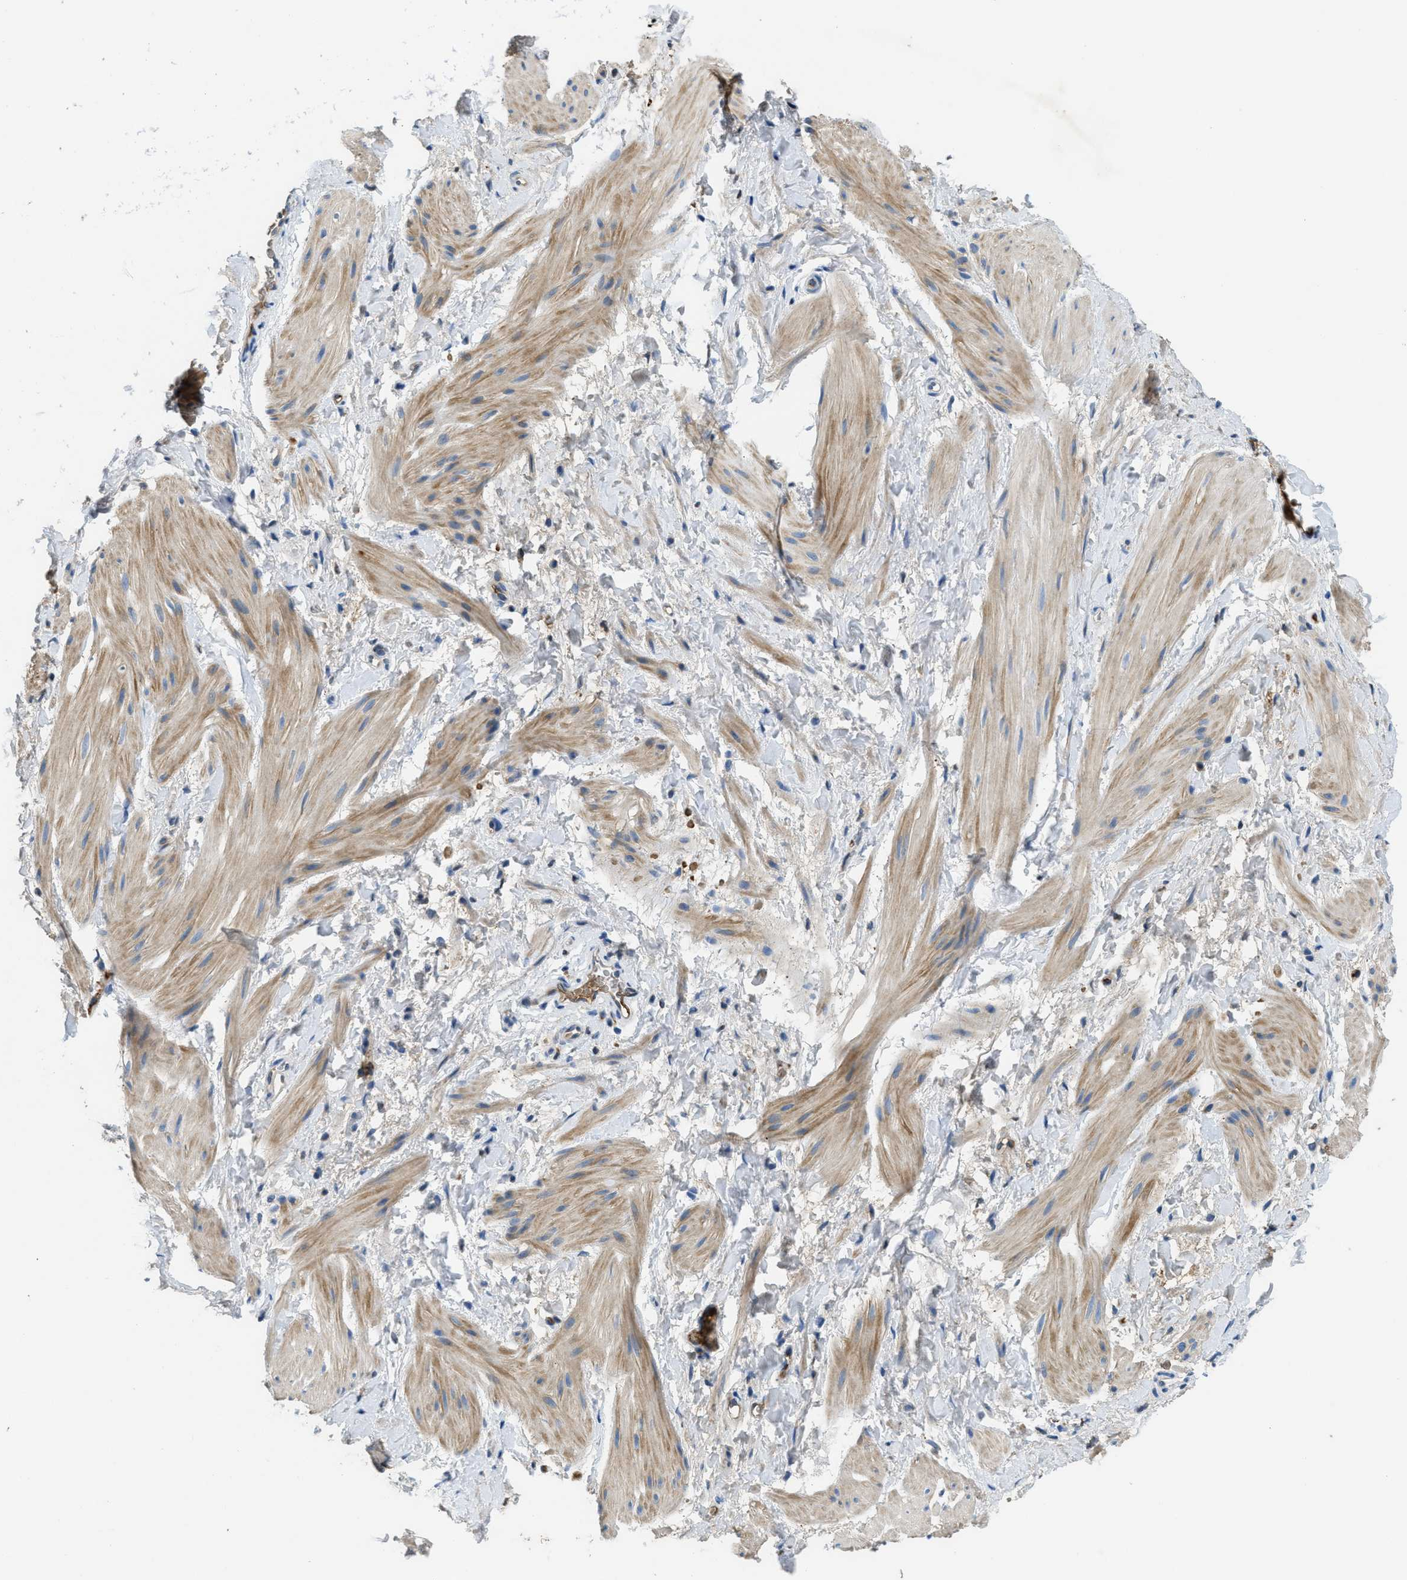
{"staining": {"intensity": "weak", "quantity": "25%-75%", "location": "cytoplasmic/membranous"}, "tissue": "smooth muscle", "cell_type": "Smooth muscle cells", "image_type": "normal", "snomed": [{"axis": "morphology", "description": "Normal tissue, NOS"}, {"axis": "topography", "description": "Smooth muscle"}], "caption": "Immunohistochemistry (IHC) (DAB) staining of normal smooth muscle shows weak cytoplasmic/membranous protein positivity in approximately 25%-75% of smooth muscle cells.", "gene": "MPDU1", "patient": {"sex": "male", "age": 16}}